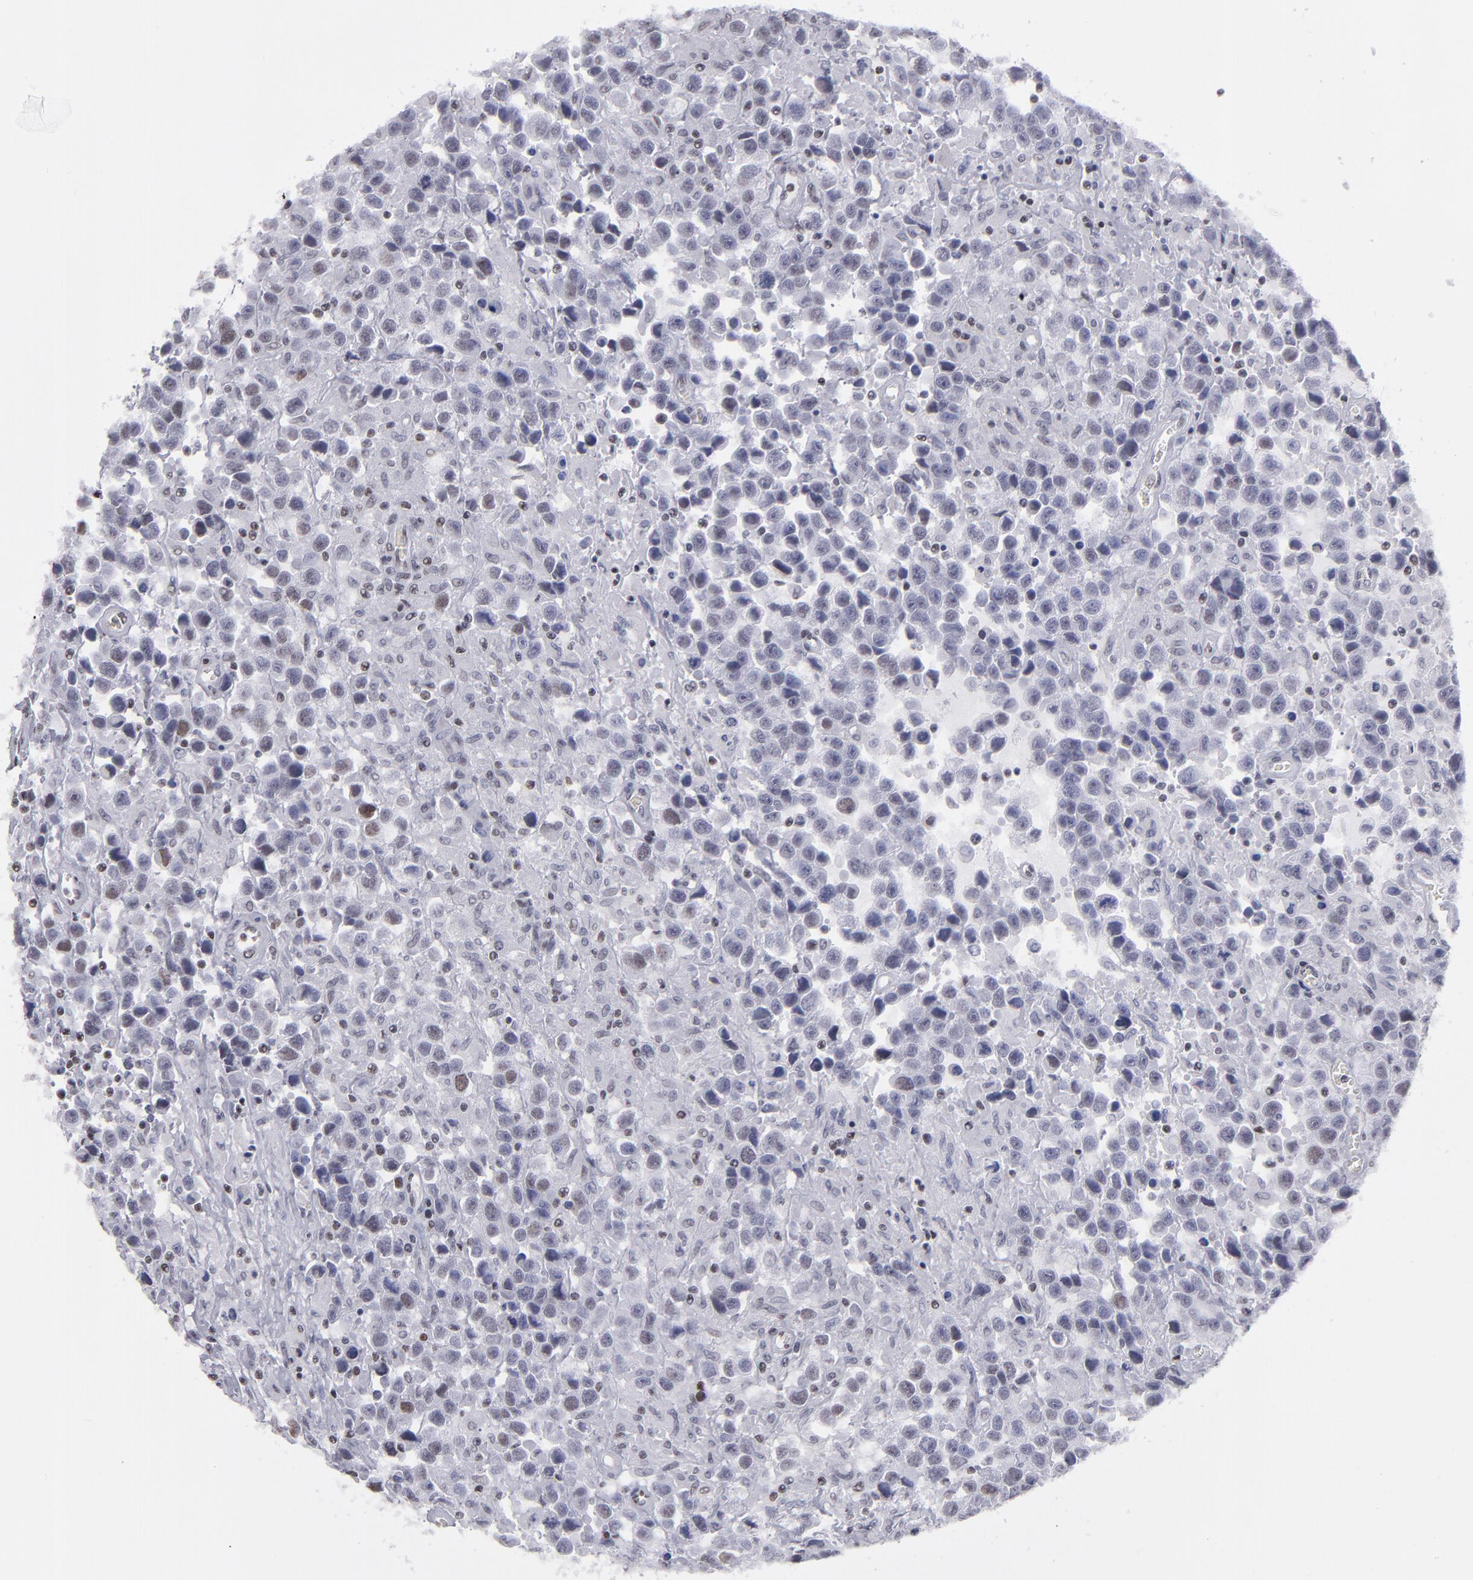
{"staining": {"intensity": "weak", "quantity": "<25%", "location": "nuclear"}, "tissue": "testis cancer", "cell_type": "Tumor cells", "image_type": "cancer", "snomed": [{"axis": "morphology", "description": "Seminoma, NOS"}, {"axis": "topography", "description": "Testis"}], "caption": "Tumor cells are negative for brown protein staining in testis cancer (seminoma).", "gene": "TERF2", "patient": {"sex": "male", "age": 43}}